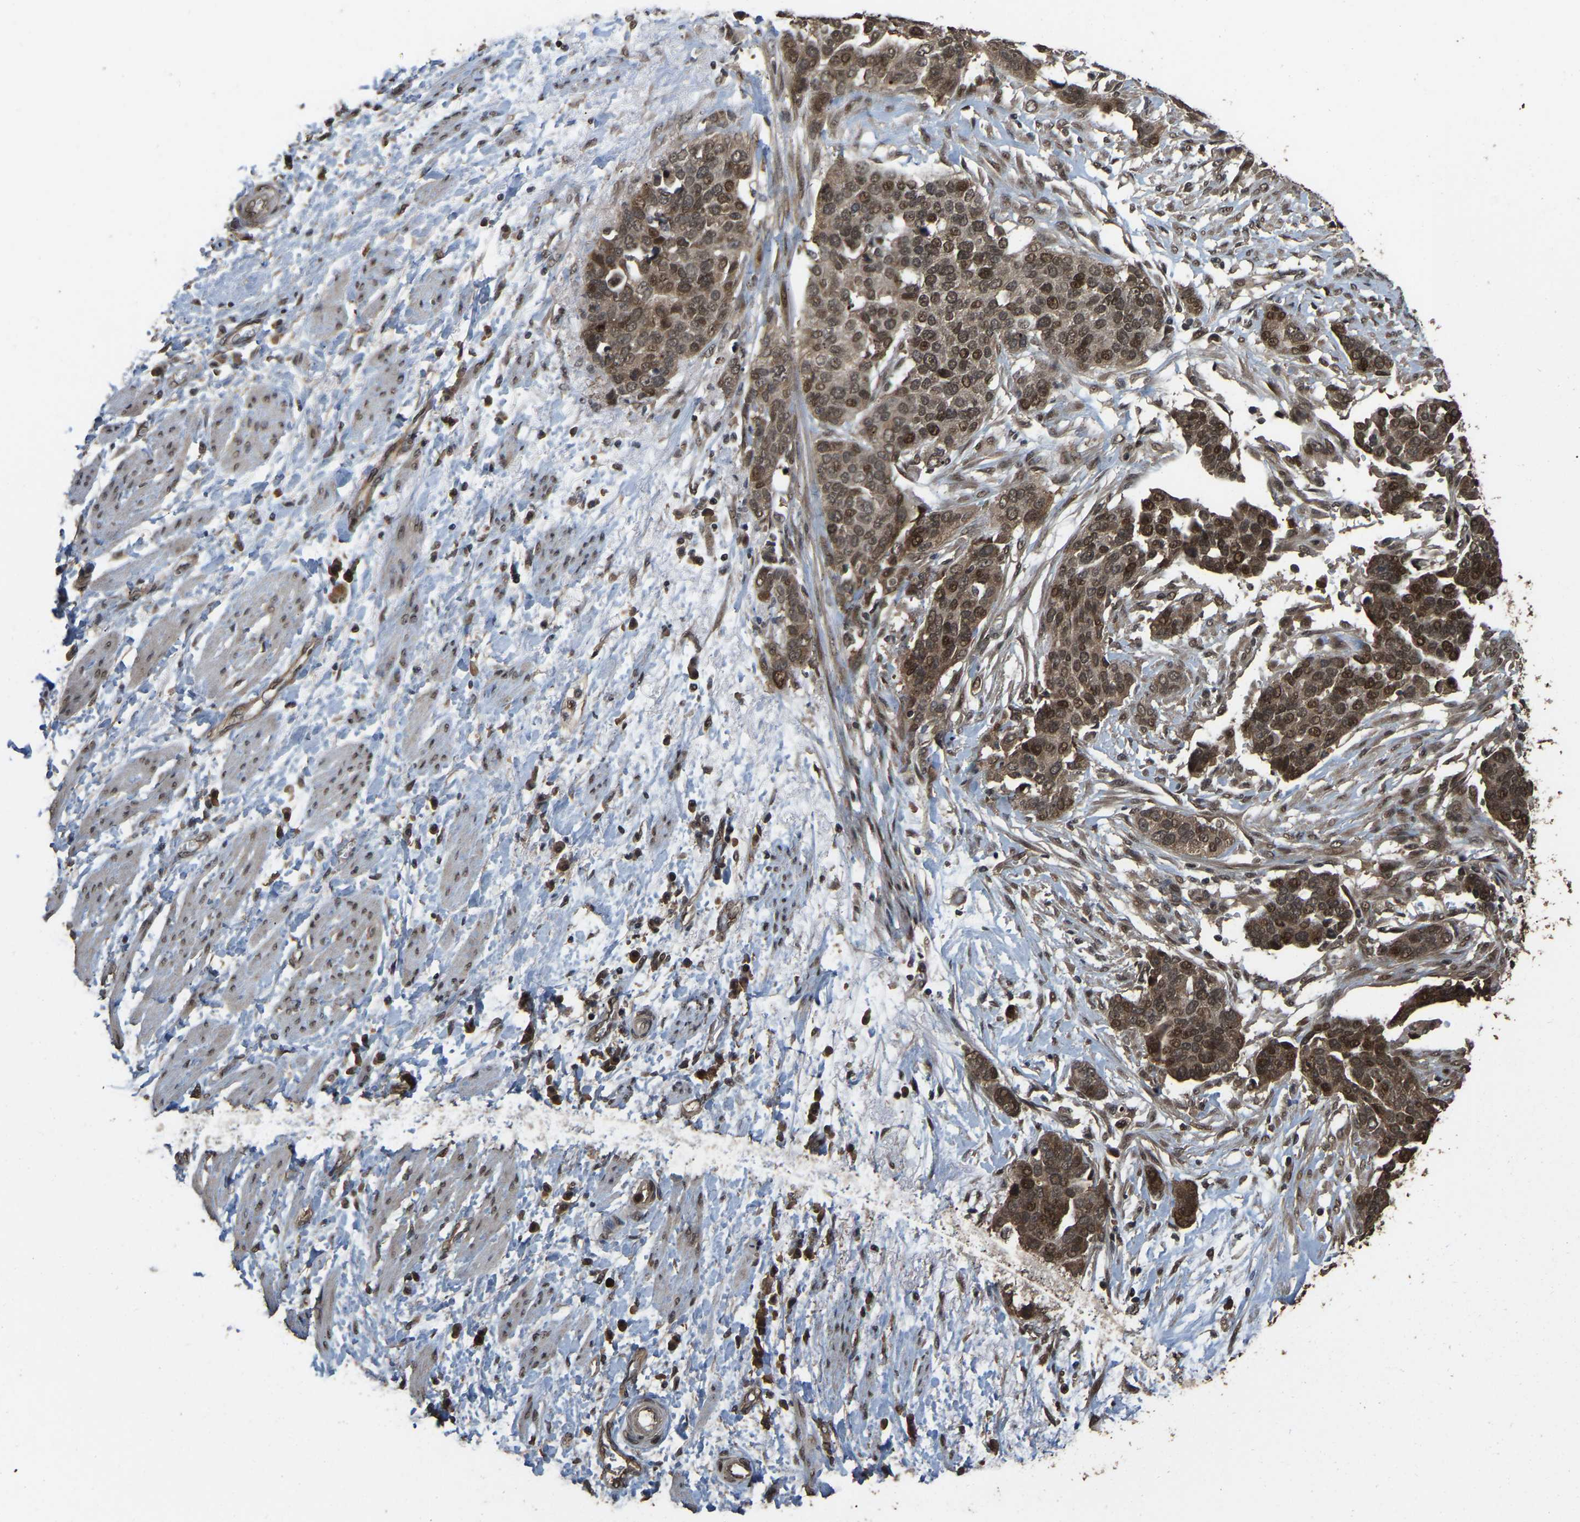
{"staining": {"intensity": "moderate", "quantity": ">75%", "location": "cytoplasmic/membranous,nuclear"}, "tissue": "ovarian cancer", "cell_type": "Tumor cells", "image_type": "cancer", "snomed": [{"axis": "morphology", "description": "Cystadenocarcinoma, serous, NOS"}, {"axis": "topography", "description": "Ovary"}], "caption": "Immunohistochemical staining of human ovarian cancer (serous cystadenocarcinoma) exhibits moderate cytoplasmic/membranous and nuclear protein positivity in approximately >75% of tumor cells. (DAB (3,3'-diaminobenzidine) IHC, brown staining for protein, blue staining for nuclei).", "gene": "ARHGAP23", "patient": {"sex": "female", "age": 44}}